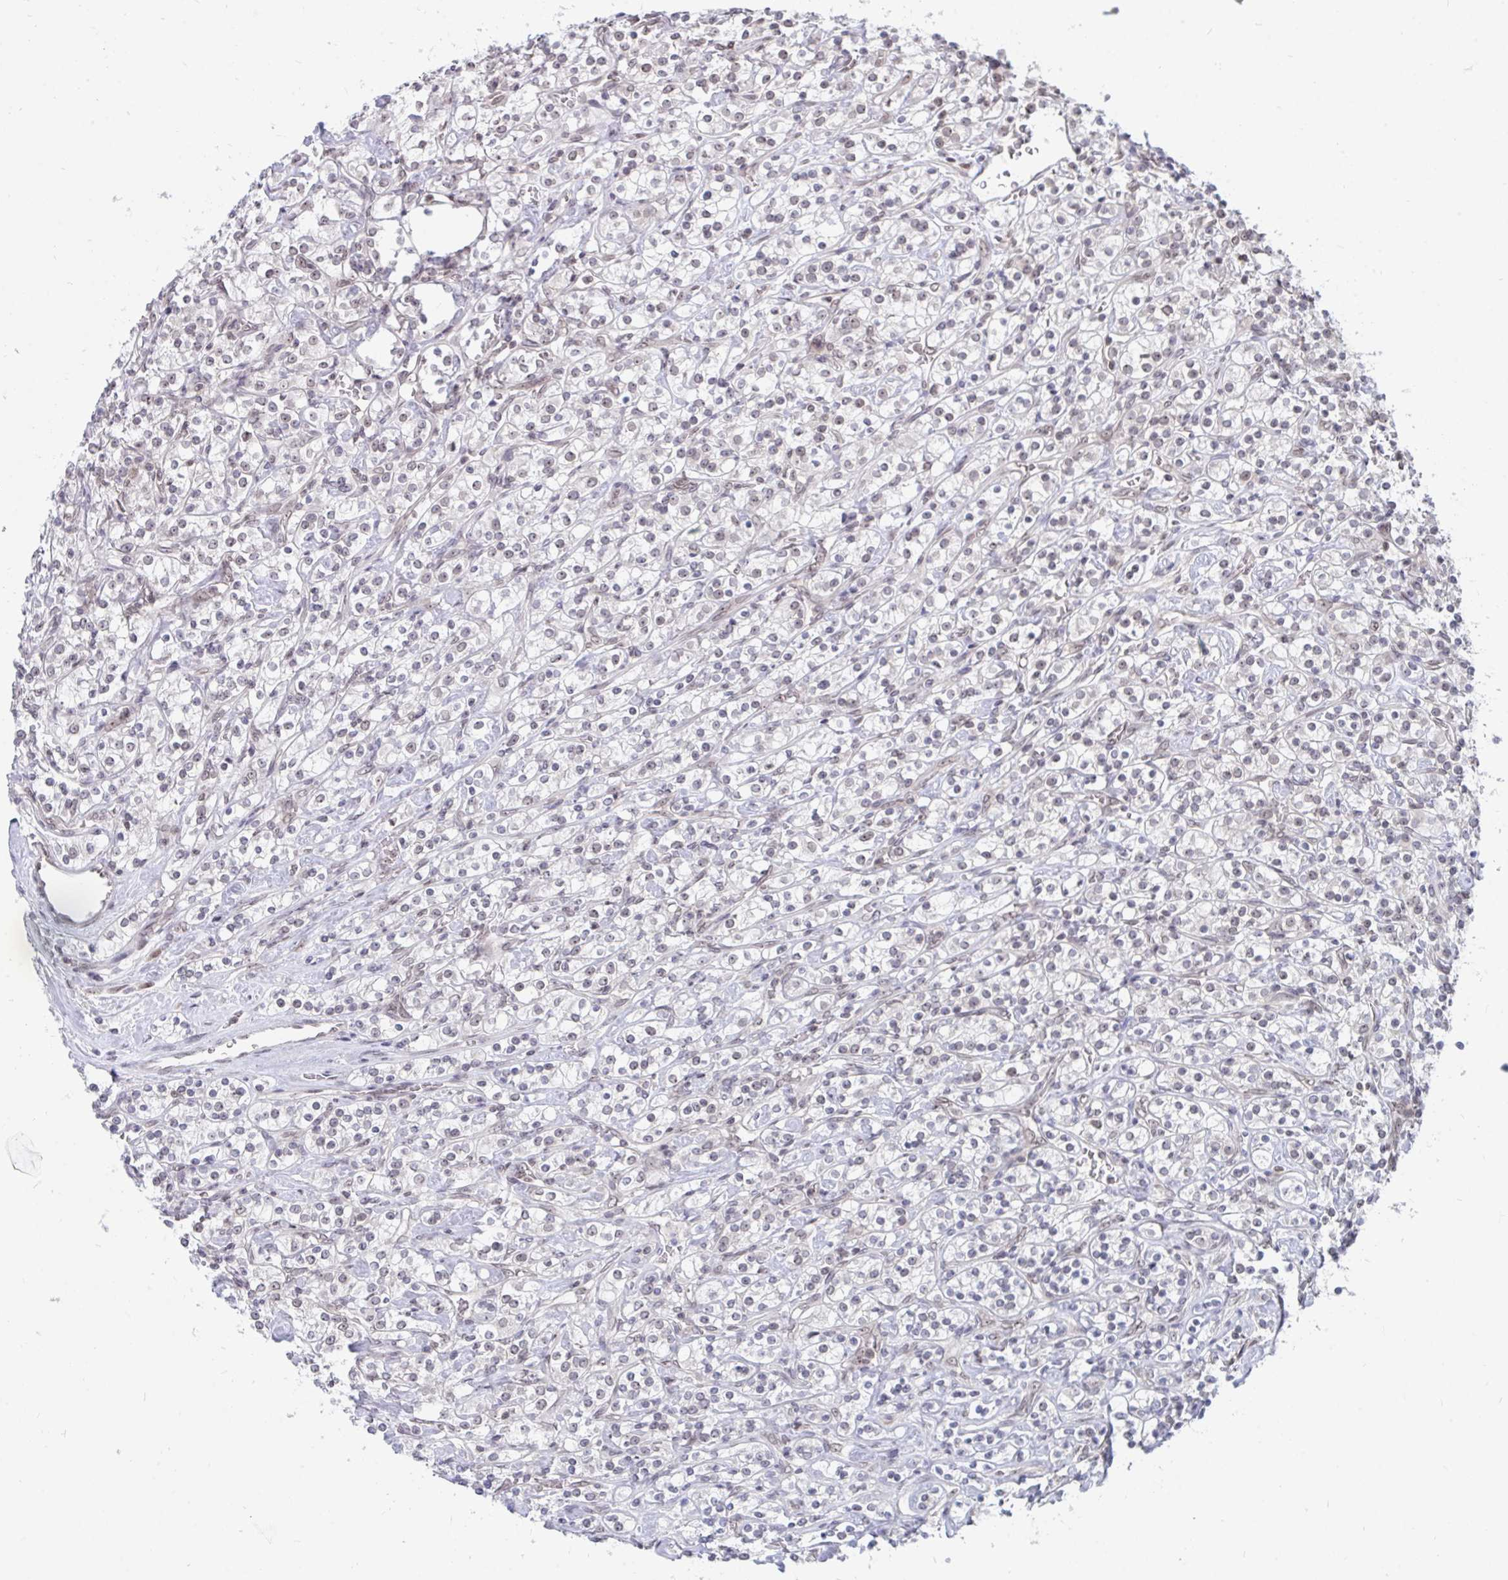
{"staining": {"intensity": "negative", "quantity": "none", "location": "none"}, "tissue": "renal cancer", "cell_type": "Tumor cells", "image_type": "cancer", "snomed": [{"axis": "morphology", "description": "Adenocarcinoma, NOS"}, {"axis": "topography", "description": "Kidney"}], "caption": "An immunohistochemistry histopathology image of renal cancer (adenocarcinoma) is shown. There is no staining in tumor cells of renal cancer (adenocarcinoma).", "gene": "TRIP12", "patient": {"sex": "male", "age": 77}}